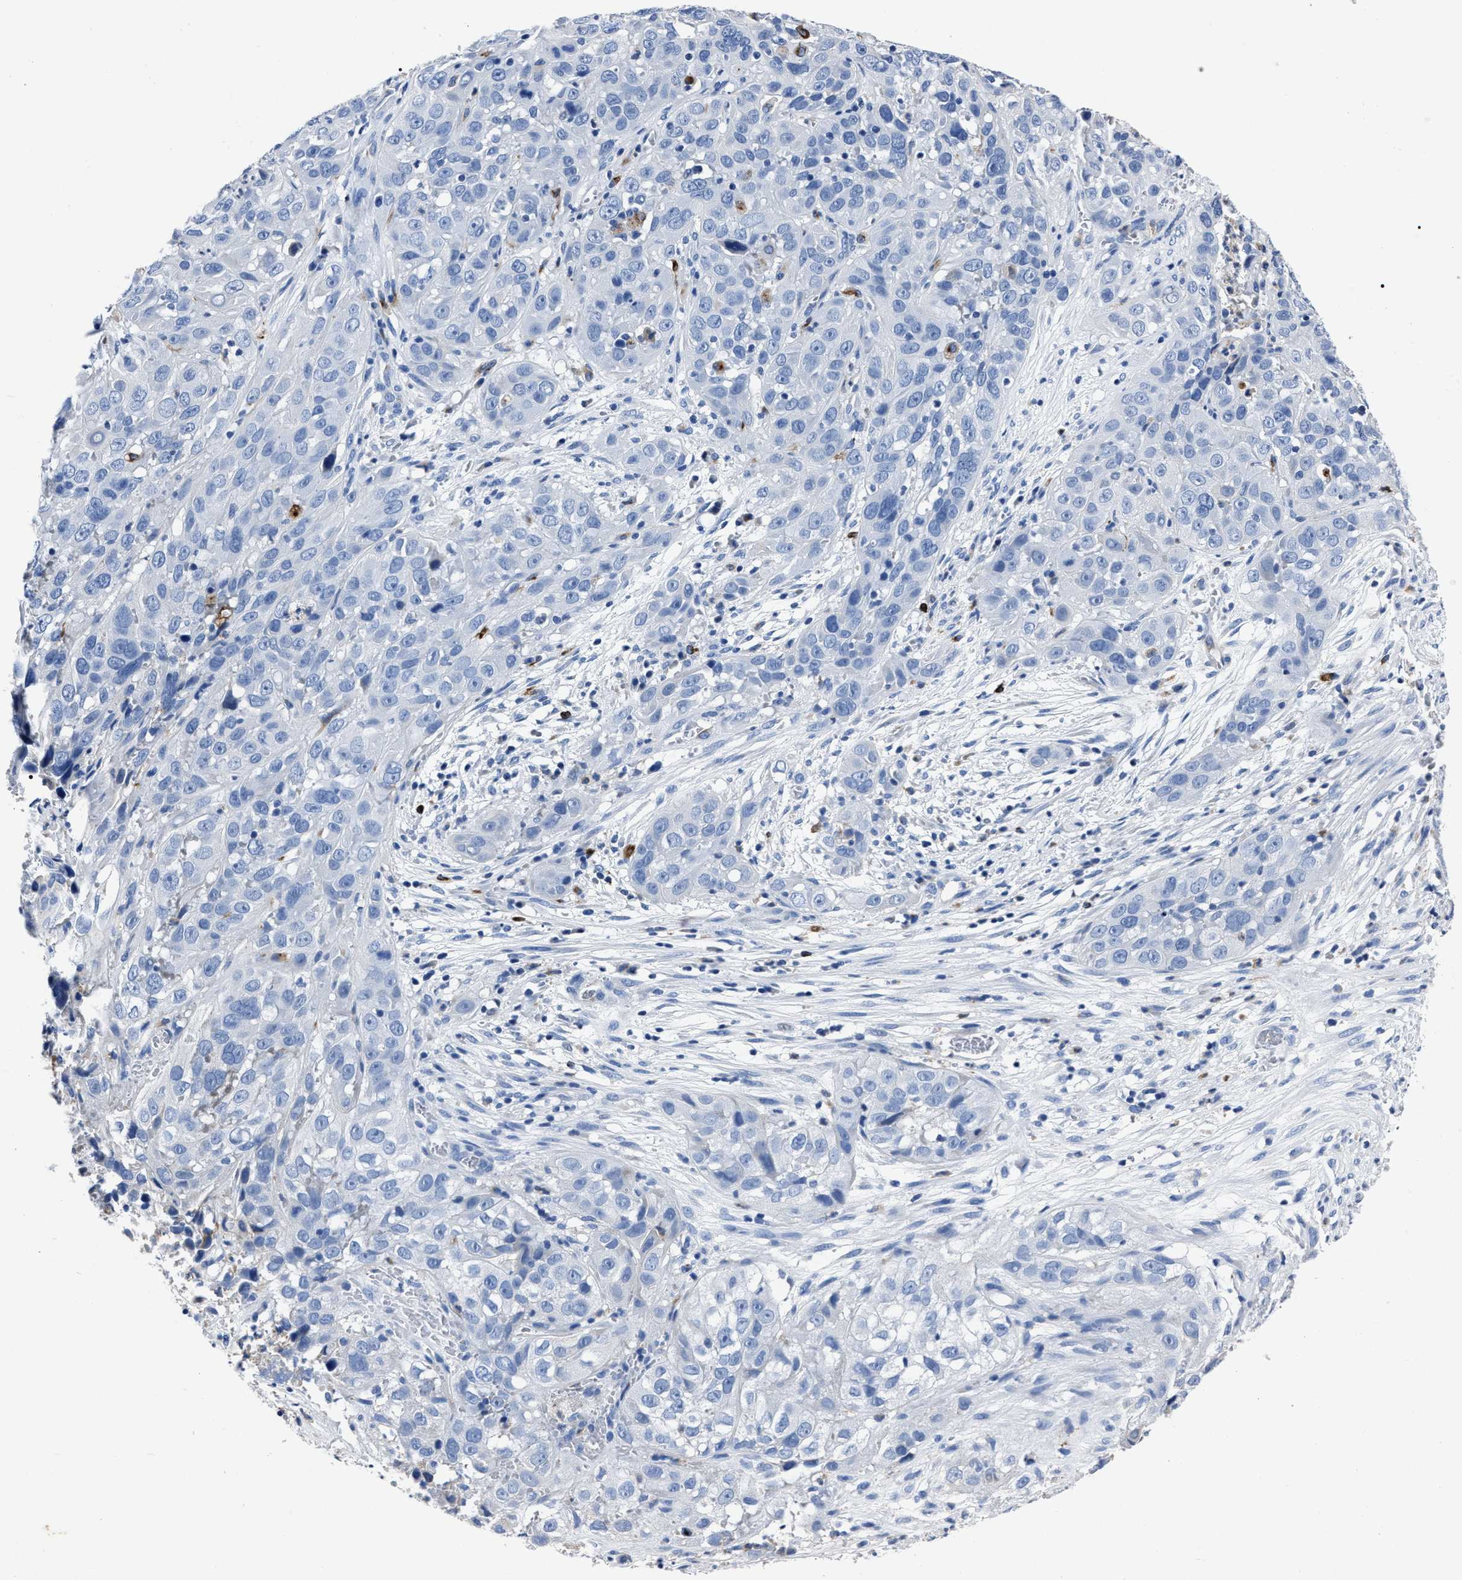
{"staining": {"intensity": "negative", "quantity": "none", "location": "none"}, "tissue": "cervical cancer", "cell_type": "Tumor cells", "image_type": "cancer", "snomed": [{"axis": "morphology", "description": "Squamous cell carcinoma, NOS"}, {"axis": "topography", "description": "Cervix"}], "caption": "Immunohistochemical staining of cervical cancer (squamous cell carcinoma) reveals no significant staining in tumor cells.", "gene": "OR10G3", "patient": {"sex": "female", "age": 32}}